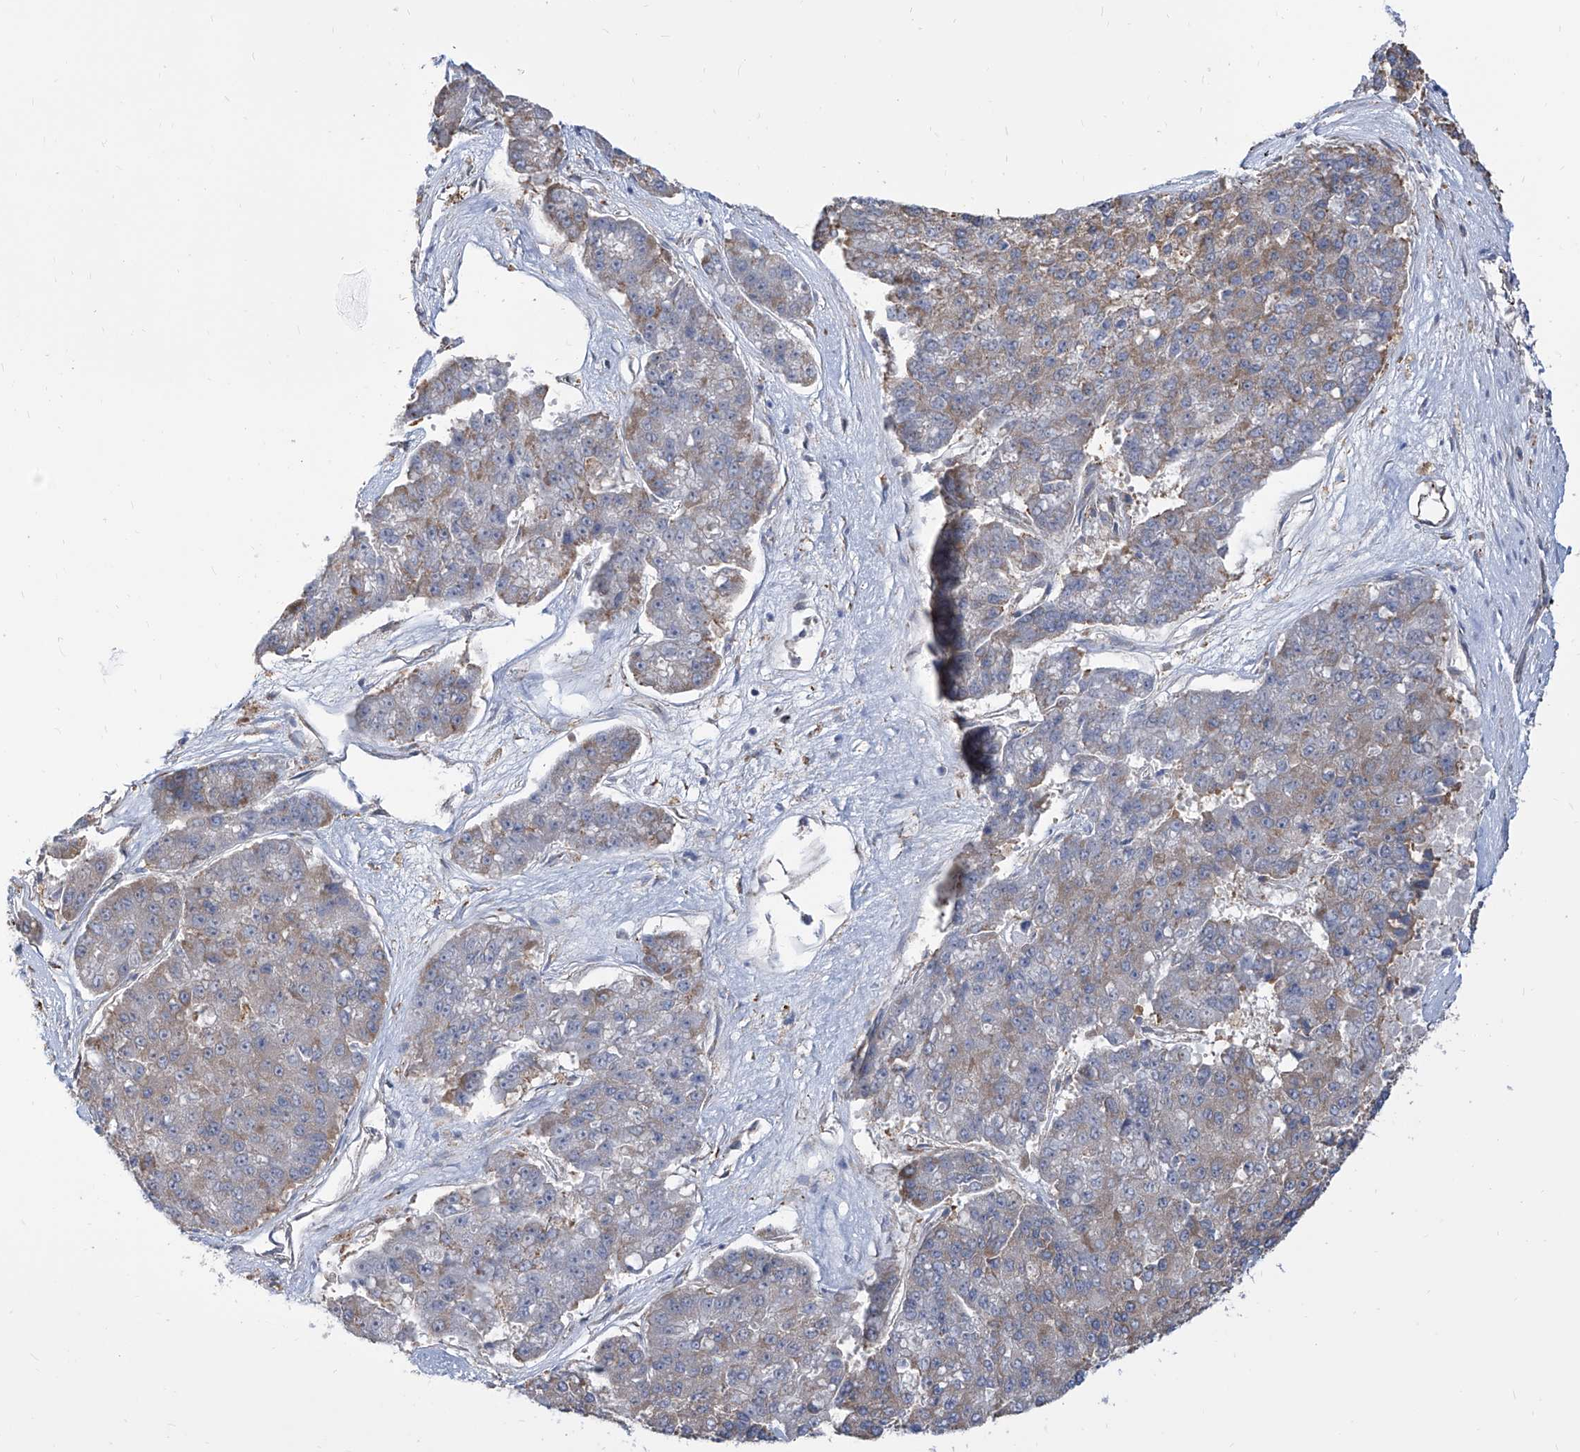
{"staining": {"intensity": "moderate", "quantity": "25%-75%", "location": "cytoplasmic/membranous"}, "tissue": "pancreatic cancer", "cell_type": "Tumor cells", "image_type": "cancer", "snomed": [{"axis": "morphology", "description": "Adenocarcinoma, NOS"}, {"axis": "topography", "description": "Pancreas"}], "caption": "Immunohistochemistry image of adenocarcinoma (pancreatic) stained for a protein (brown), which displays medium levels of moderate cytoplasmic/membranous expression in about 25%-75% of tumor cells.", "gene": "FAM83B", "patient": {"sex": "male", "age": 50}}